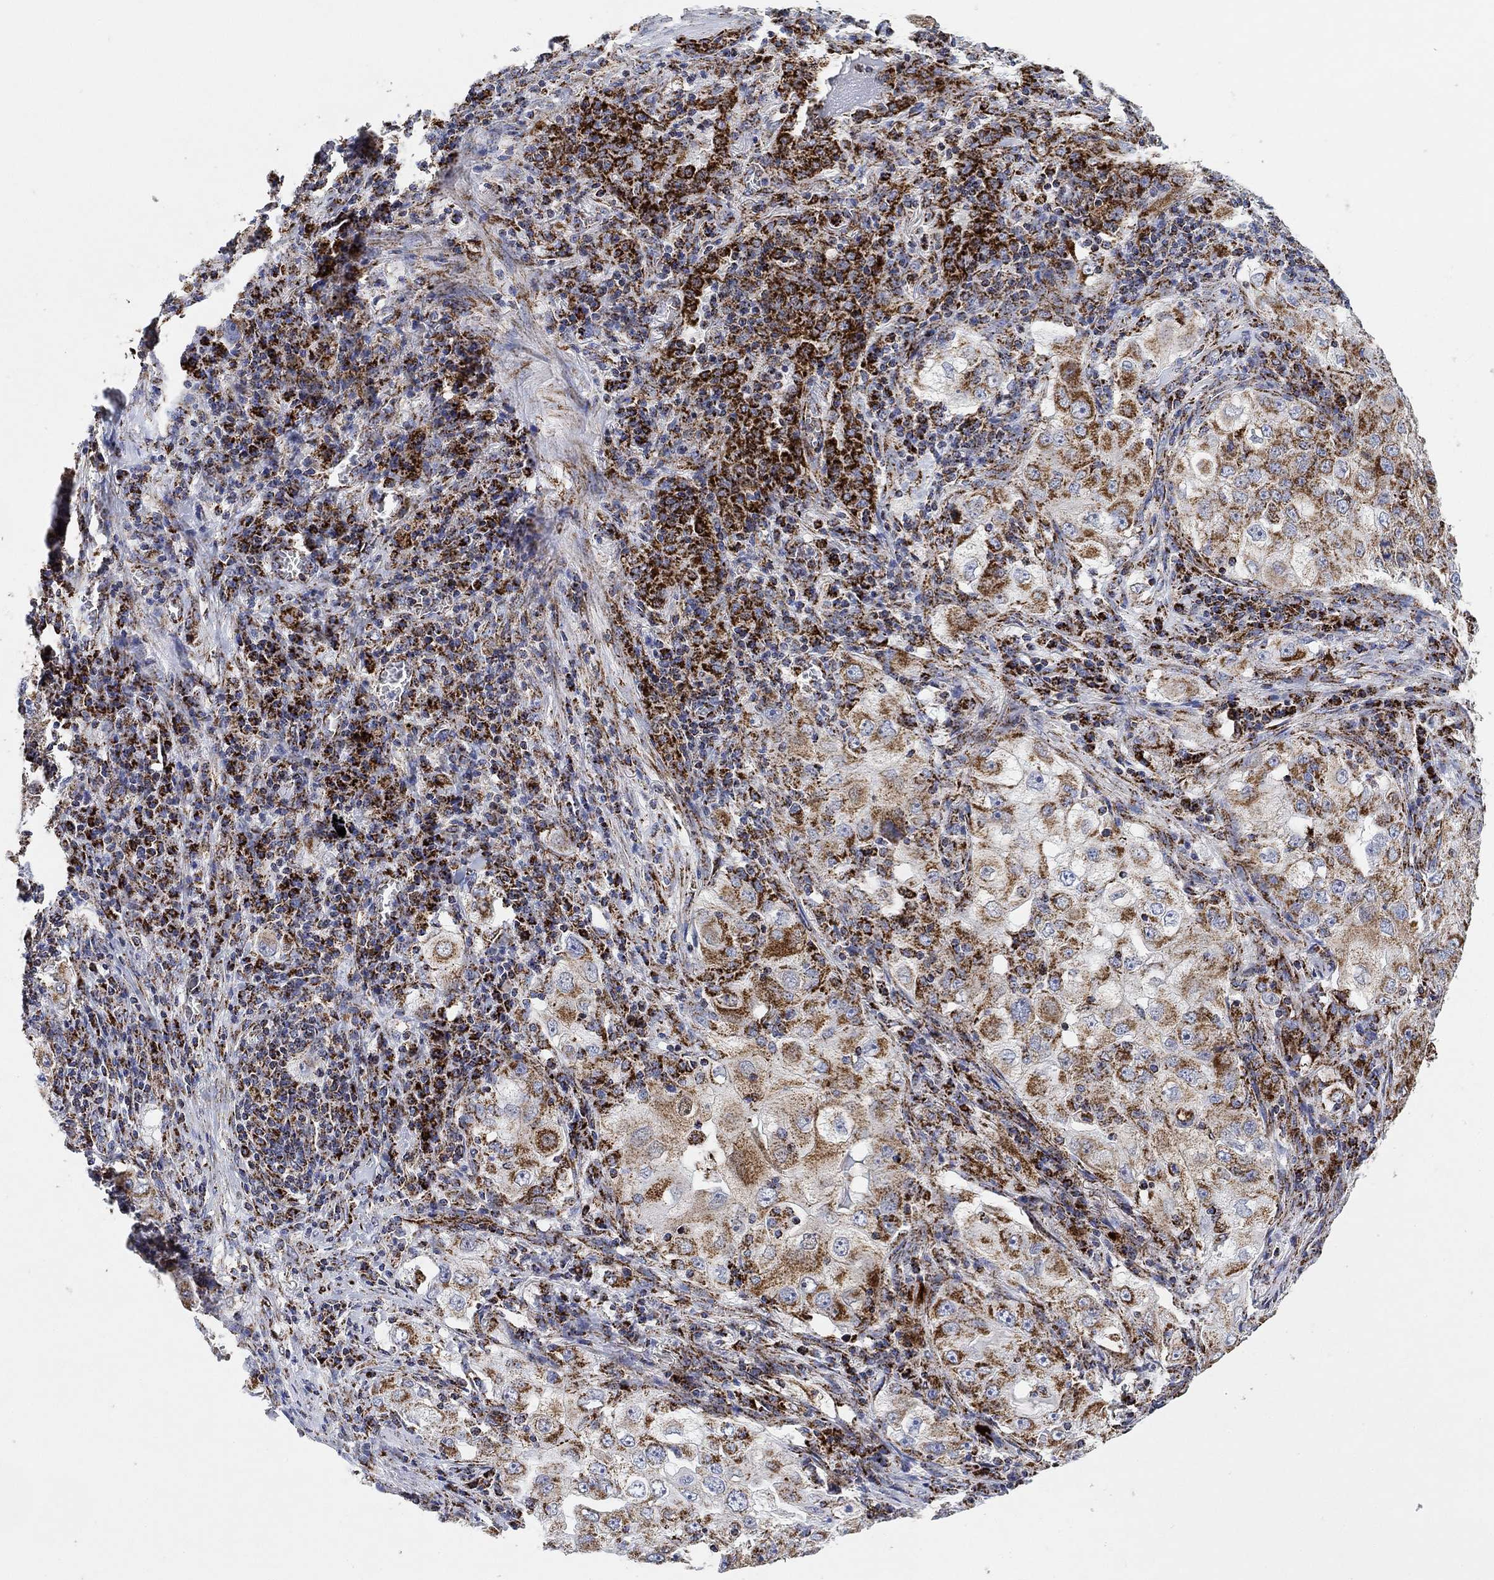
{"staining": {"intensity": "moderate", "quantity": "25%-75%", "location": "cytoplasmic/membranous"}, "tissue": "lung cancer", "cell_type": "Tumor cells", "image_type": "cancer", "snomed": [{"axis": "morphology", "description": "Adenocarcinoma, NOS"}, {"axis": "topography", "description": "Lung"}], "caption": "Tumor cells exhibit moderate cytoplasmic/membranous staining in about 25%-75% of cells in lung cancer. Nuclei are stained in blue.", "gene": "NDUFS3", "patient": {"sex": "female", "age": 61}}